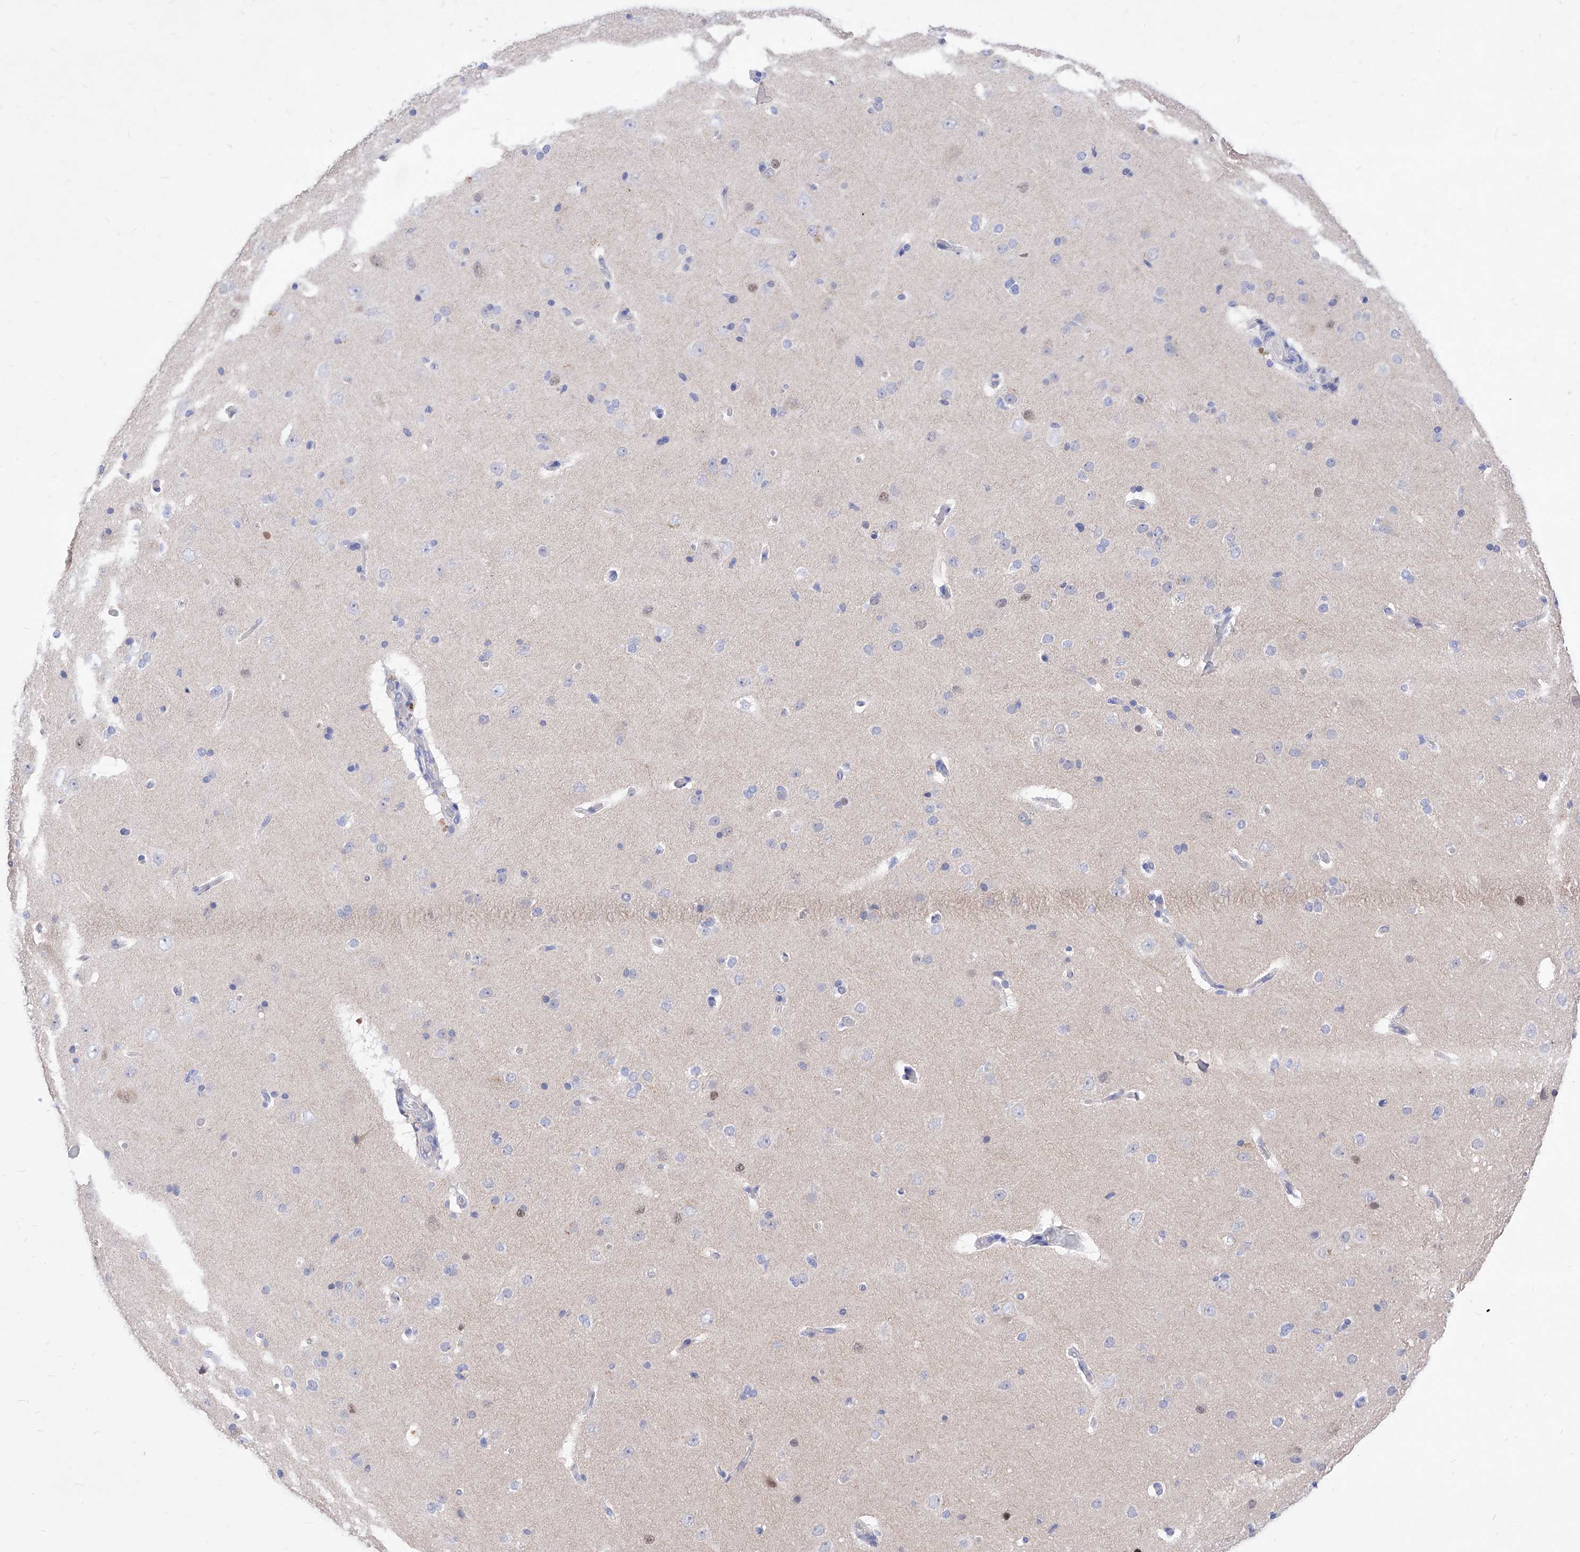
{"staining": {"intensity": "negative", "quantity": "none", "location": "none"}, "tissue": "cerebral cortex", "cell_type": "Endothelial cells", "image_type": "normal", "snomed": [{"axis": "morphology", "description": "Normal tissue, NOS"}, {"axis": "topography", "description": "Cerebral cortex"}], "caption": "Endothelial cells show no significant protein expression in normal cerebral cortex.", "gene": "VAX1", "patient": {"sex": "male", "age": 34}}